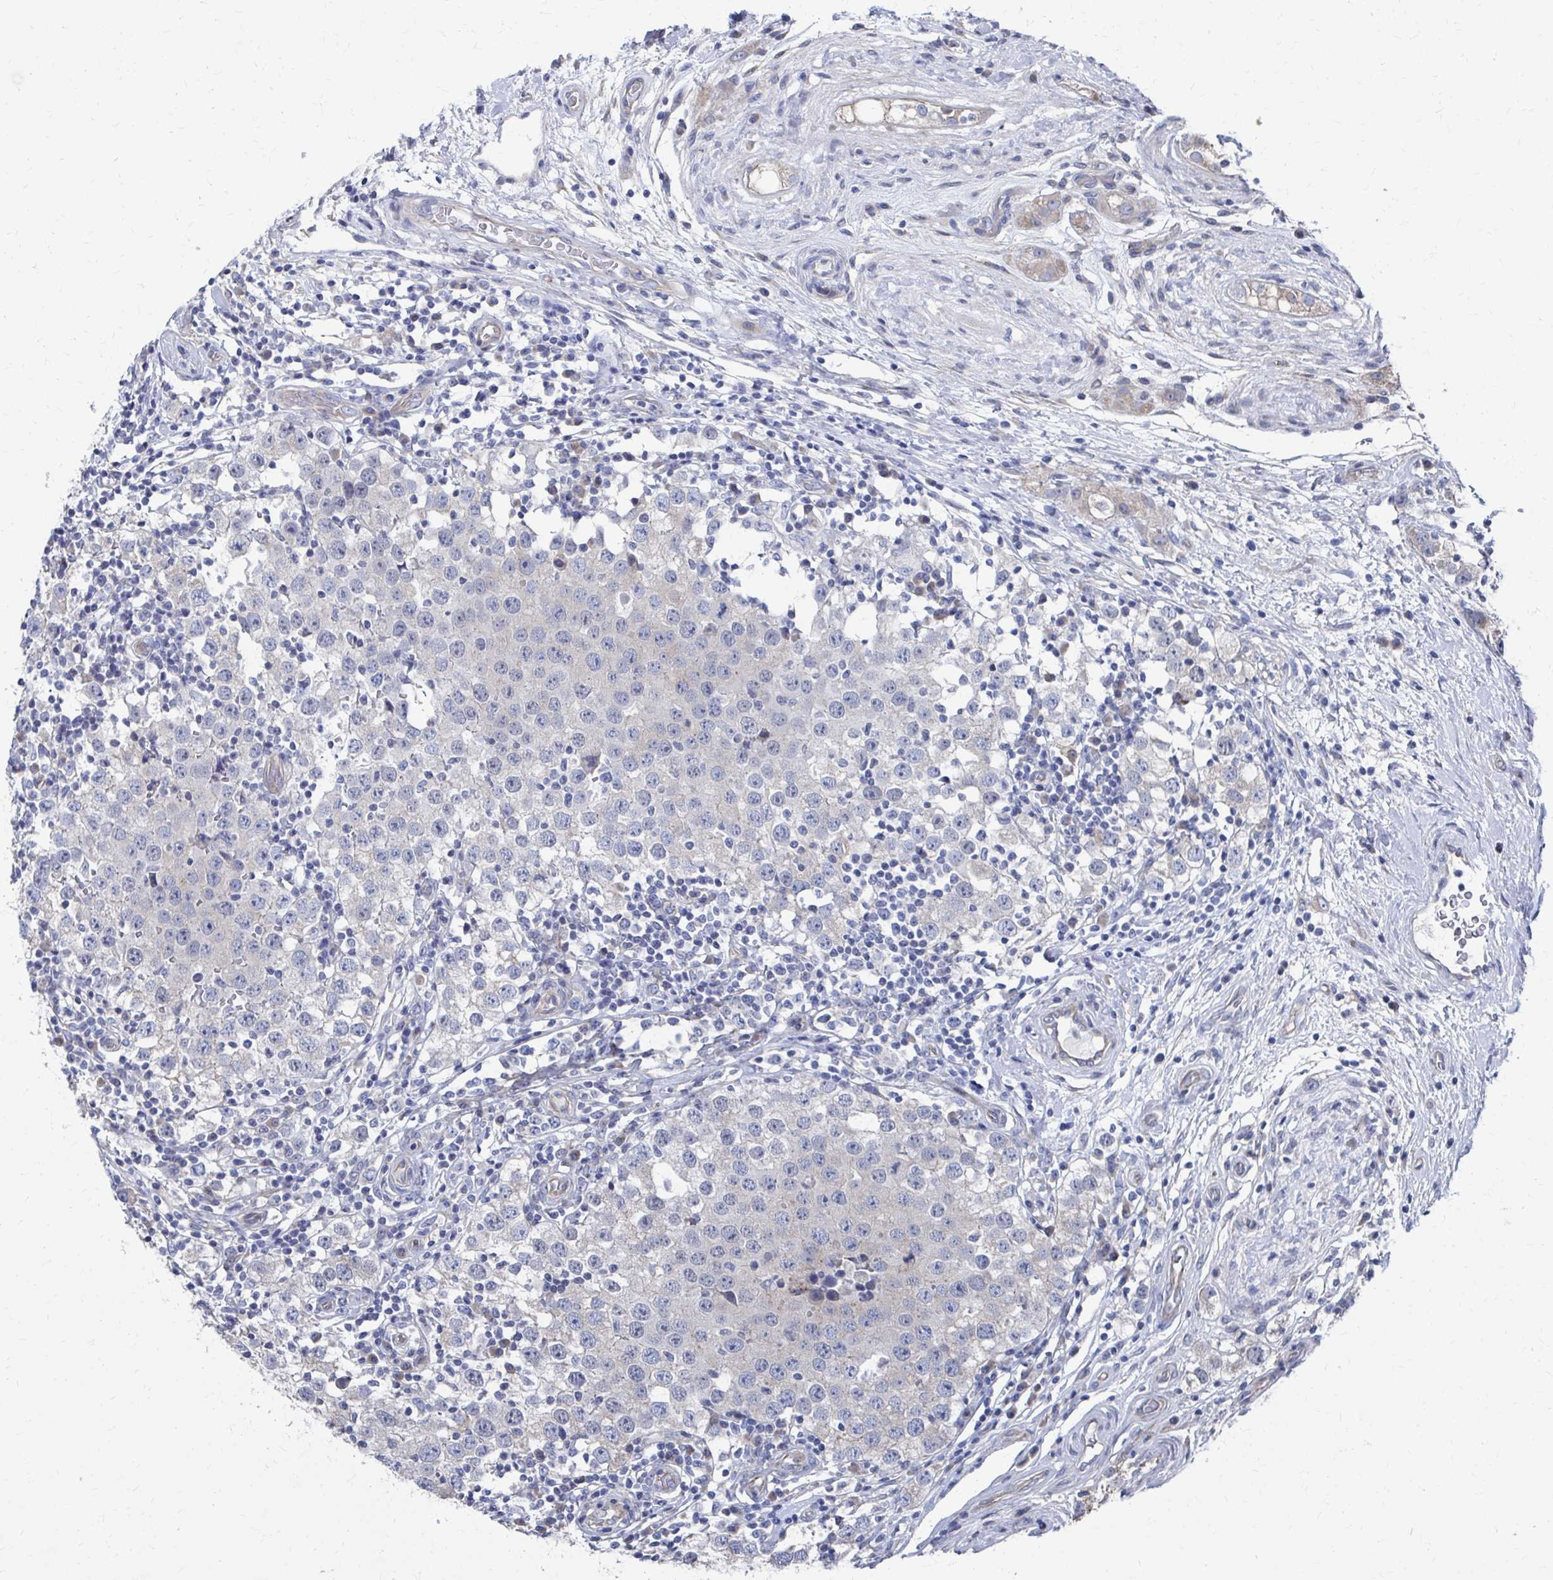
{"staining": {"intensity": "negative", "quantity": "none", "location": "none"}, "tissue": "testis cancer", "cell_type": "Tumor cells", "image_type": "cancer", "snomed": [{"axis": "morphology", "description": "Seminoma, NOS"}, {"axis": "topography", "description": "Testis"}], "caption": "An image of testis cancer (seminoma) stained for a protein reveals no brown staining in tumor cells. (Immunohistochemistry (ihc), brightfield microscopy, high magnification).", "gene": "PLEKHG7", "patient": {"sex": "male", "age": 34}}